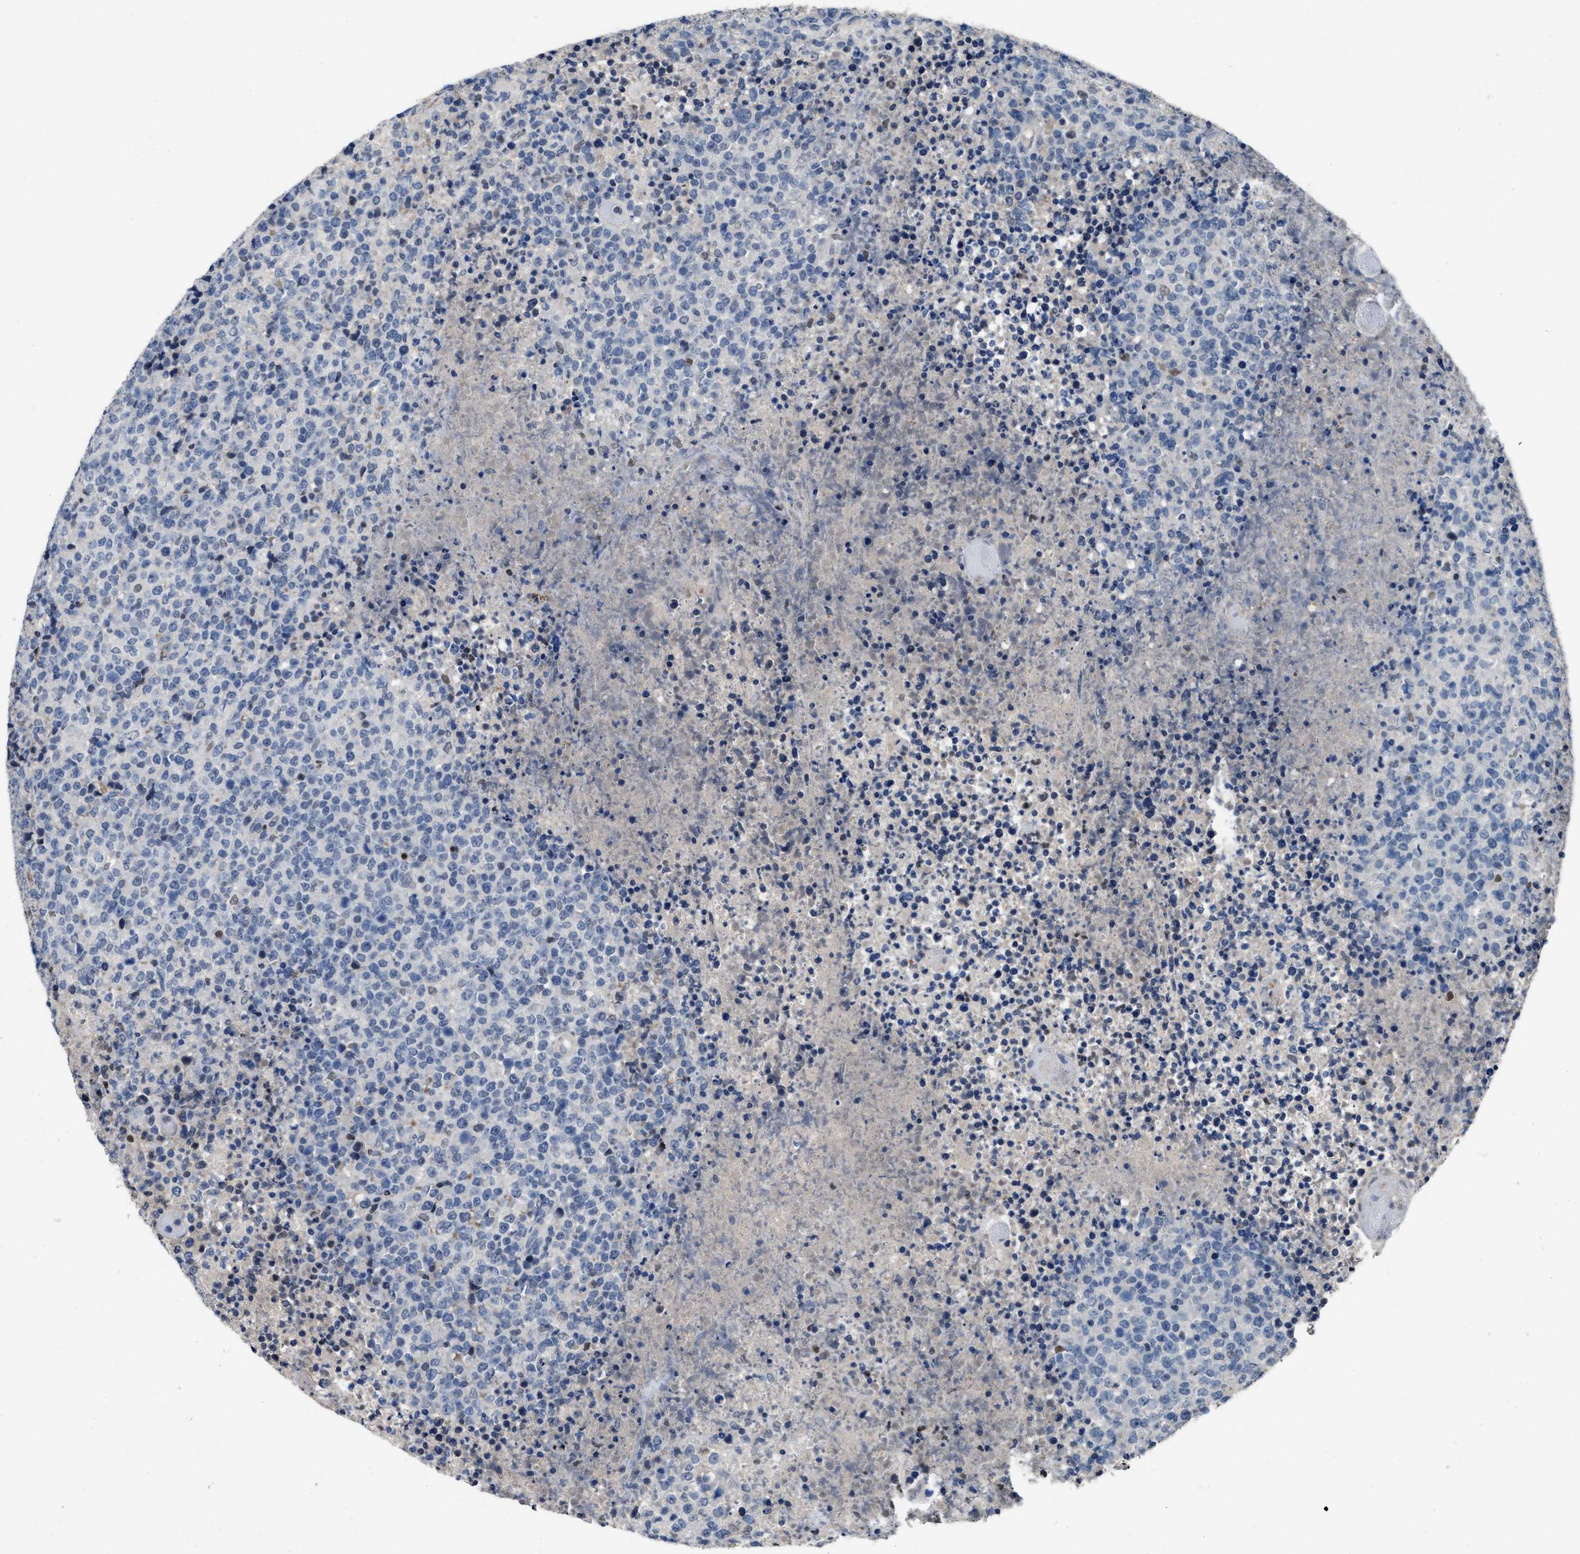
{"staining": {"intensity": "negative", "quantity": "none", "location": "none"}, "tissue": "lymphoma", "cell_type": "Tumor cells", "image_type": "cancer", "snomed": [{"axis": "morphology", "description": "Malignant lymphoma, non-Hodgkin's type, High grade"}, {"axis": "topography", "description": "Lymph node"}], "caption": "Immunohistochemistry (IHC) histopathology image of neoplastic tissue: high-grade malignant lymphoma, non-Hodgkin's type stained with DAB demonstrates no significant protein expression in tumor cells.", "gene": "ZNF20", "patient": {"sex": "male", "age": 13}}